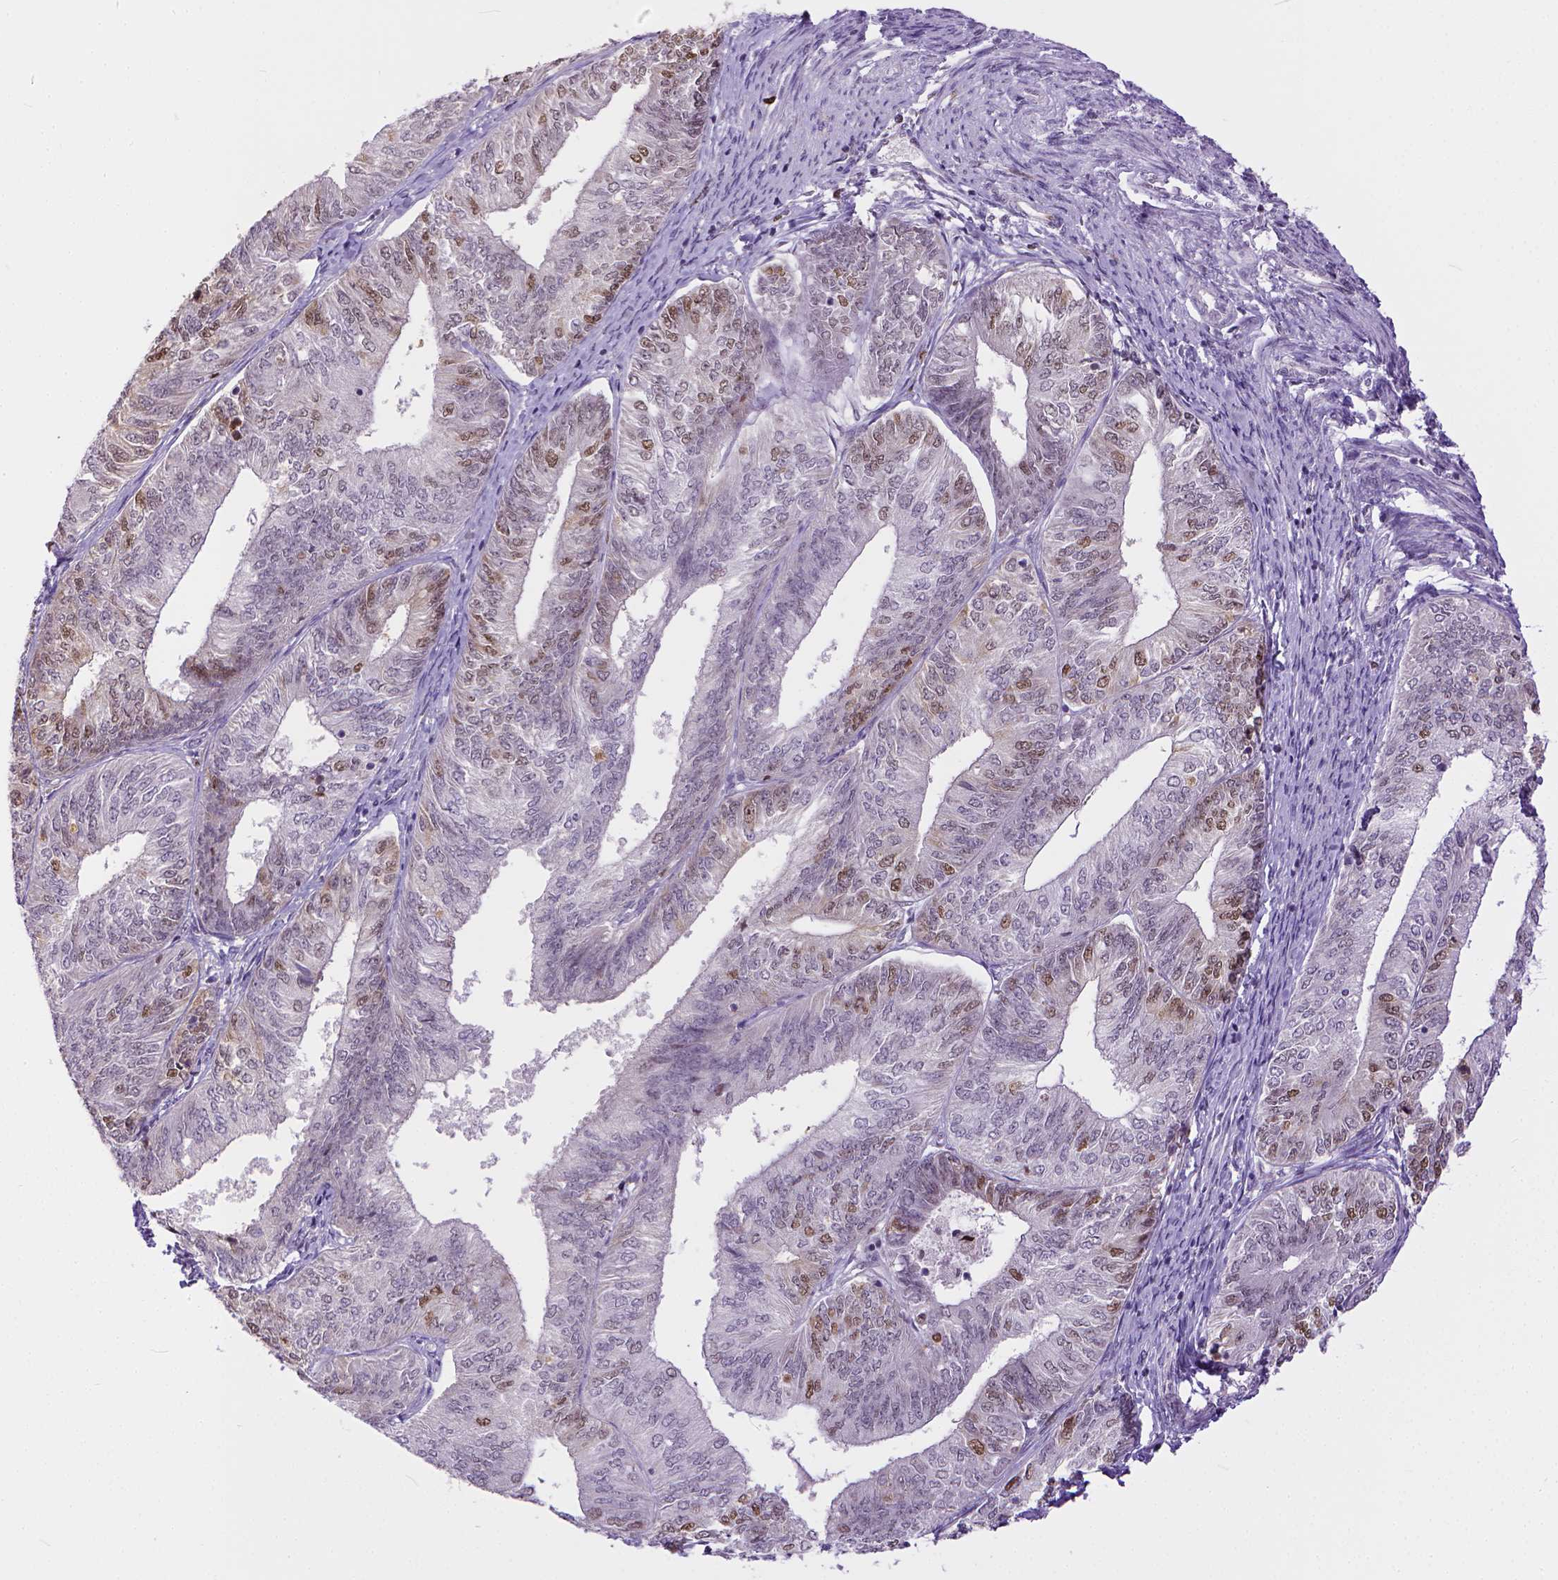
{"staining": {"intensity": "moderate", "quantity": "<25%", "location": "nuclear"}, "tissue": "endometrial cancer", "cell_type": "Tumor cells", "image_type": "cancer", "snomed": [{"axis": "morphology", "description": "Adenocarcinoma, NOS"}, {"axis": "topography", "description": "Endometrium"}], "caption": "Immunohistochemistry (IHC) photomicrograph of neoplastic tissue: human endometrial cancer stained using immunohistochemistry (IHC) displays low levels of moderate protein expression localized specifically in the nuclear of tumor cells, appearing as a nuclear brown color.", "gene": "ERCC1", "patient": {"sex": "female", "age": 58}}